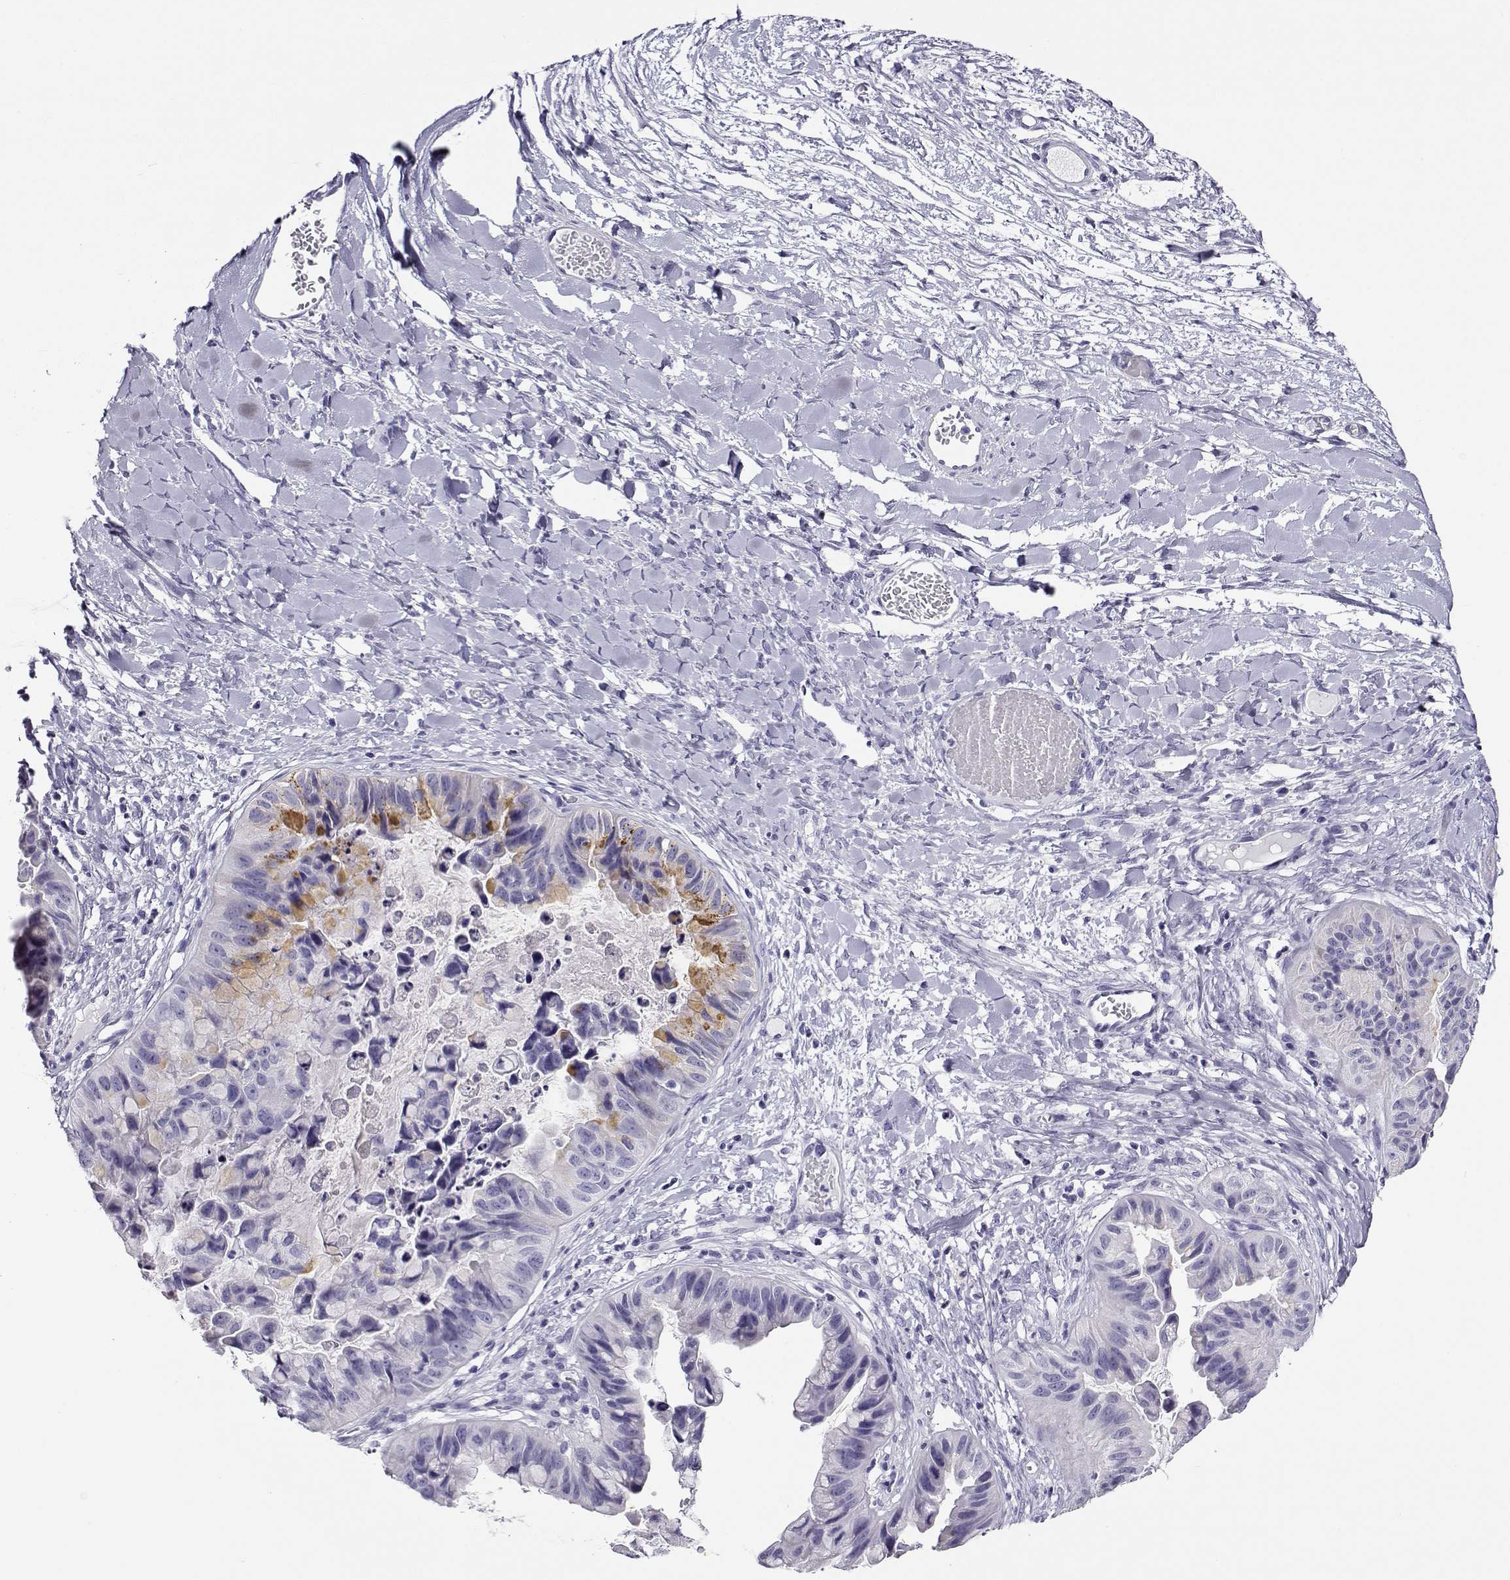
{"staining": {"intensity": "negative", "quantity": "none", "location": "none"}, "tissue": "ovarian cancer", "cell_type": "Tumor cells", "image_type": "cancer", "snomed": [{"axis": "morphology", "description": "Cystadenocarcinoma, mucinous, NOS"}, {"axis": "topography", "description": "Ovary"}], "caption": "Tumor cells show no significant staining in ovarian cancer. (IHC, brightfield microscopy, high magnification).", "gene": "CABS1", "patient": {"sex": "female", "age": 76}}